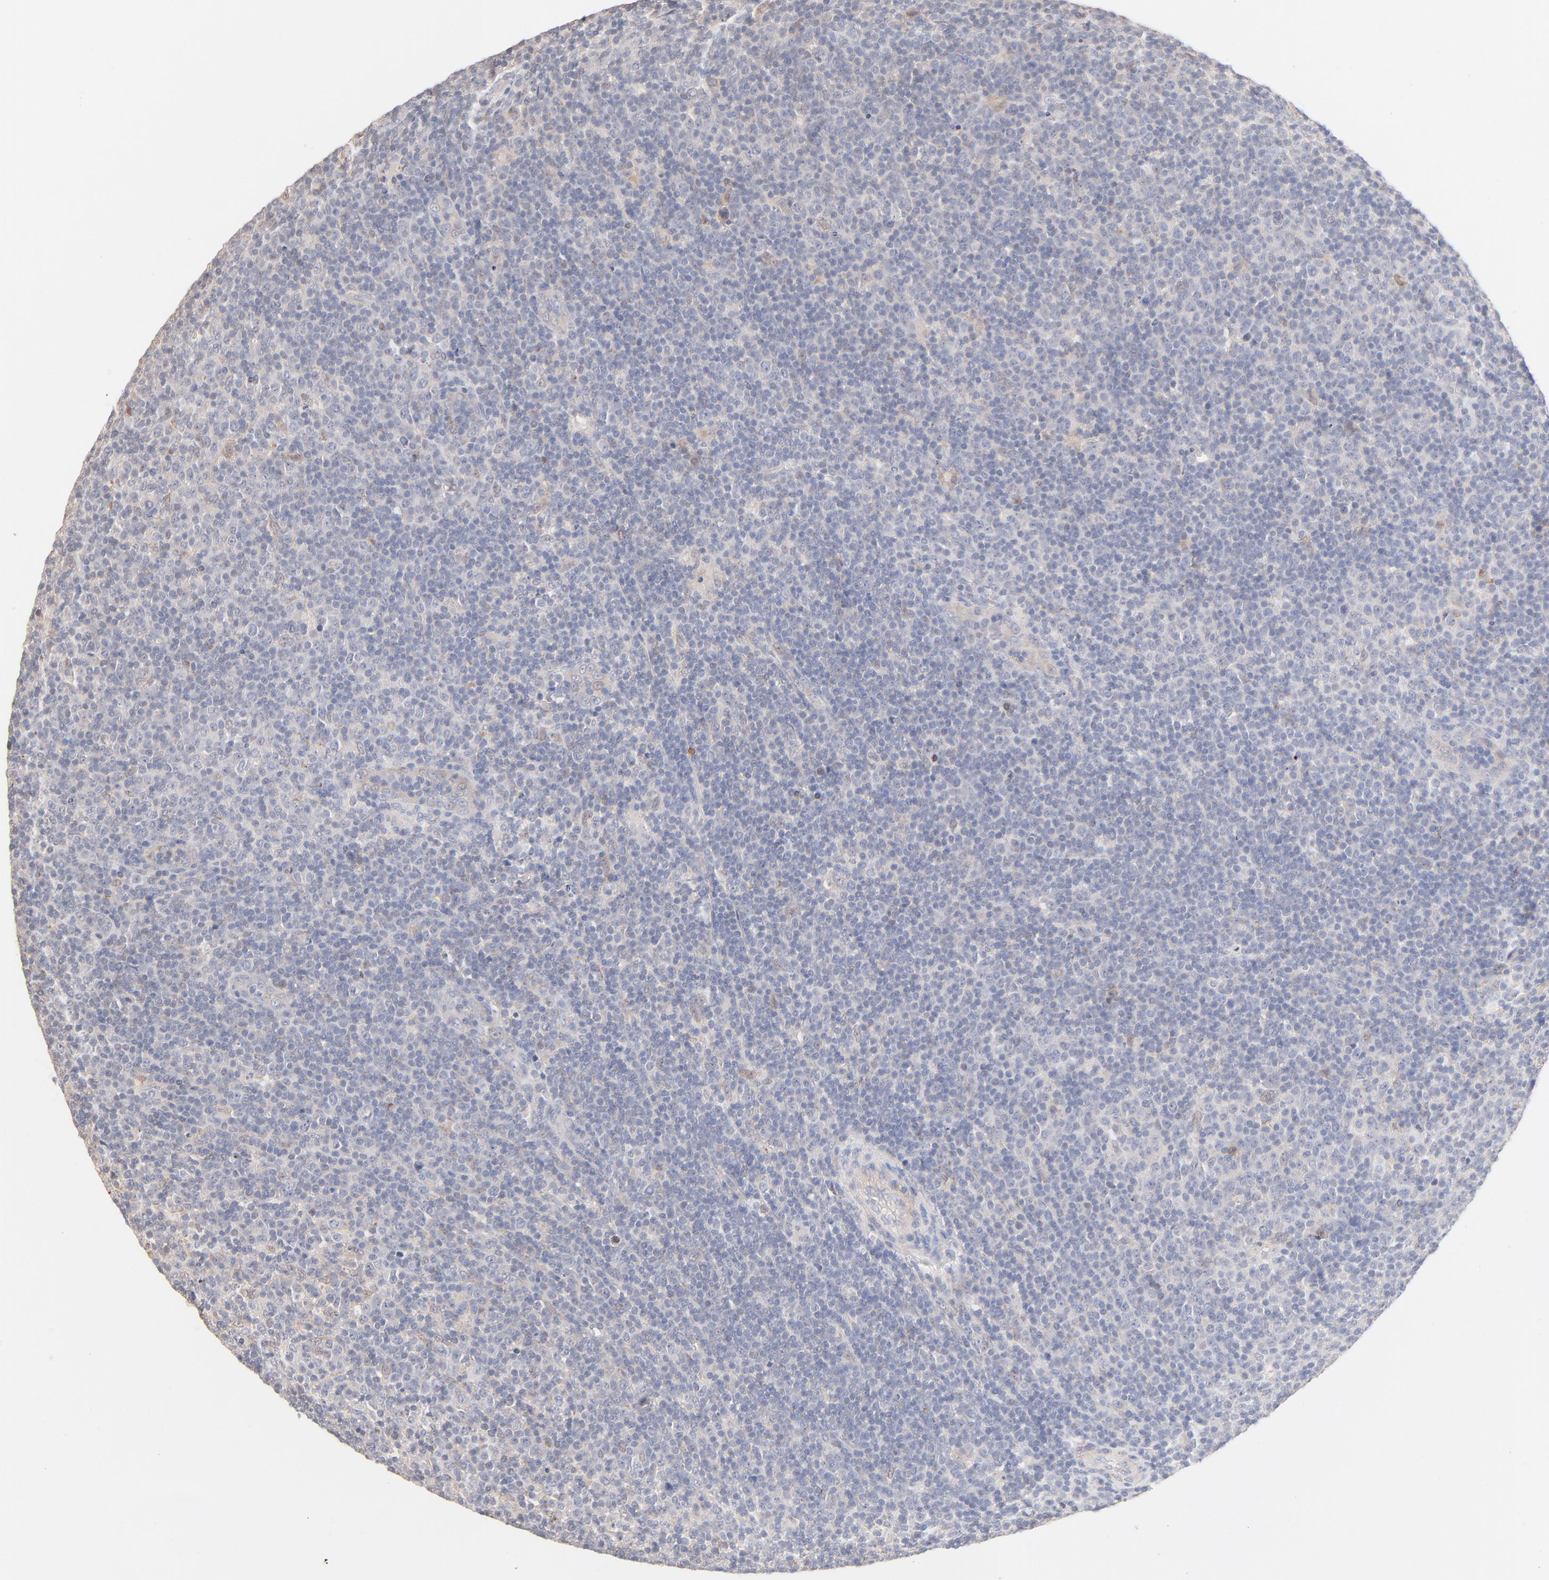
{"staining": {"intensity": "negative", "quantity": "none", "location": "none"}, "tissue": "lymphoma", "cell_type": "Tumor cells", "image_type": "cancer", "snomed": [{"axis": "morphology", "description": "Malignant lymphoma, non-Hodgkin's type, Low grade"}, {"axis": "topography", "description": "Lymph node"}], "caption": "High power microscopy photomicrograph of an immunohistochemistry photomicrograph of lymphoma, revealing no significant positivity in tumor cells. The staining was performed using DAB (3,3'-diaminobenzidine) to visualize the protein expression in brown, while the nuclei were stained in blue with hematoxylin (Magnification: 20x).", "gene": "SPTB", "patient": {"sex": "male", "age": 70}}